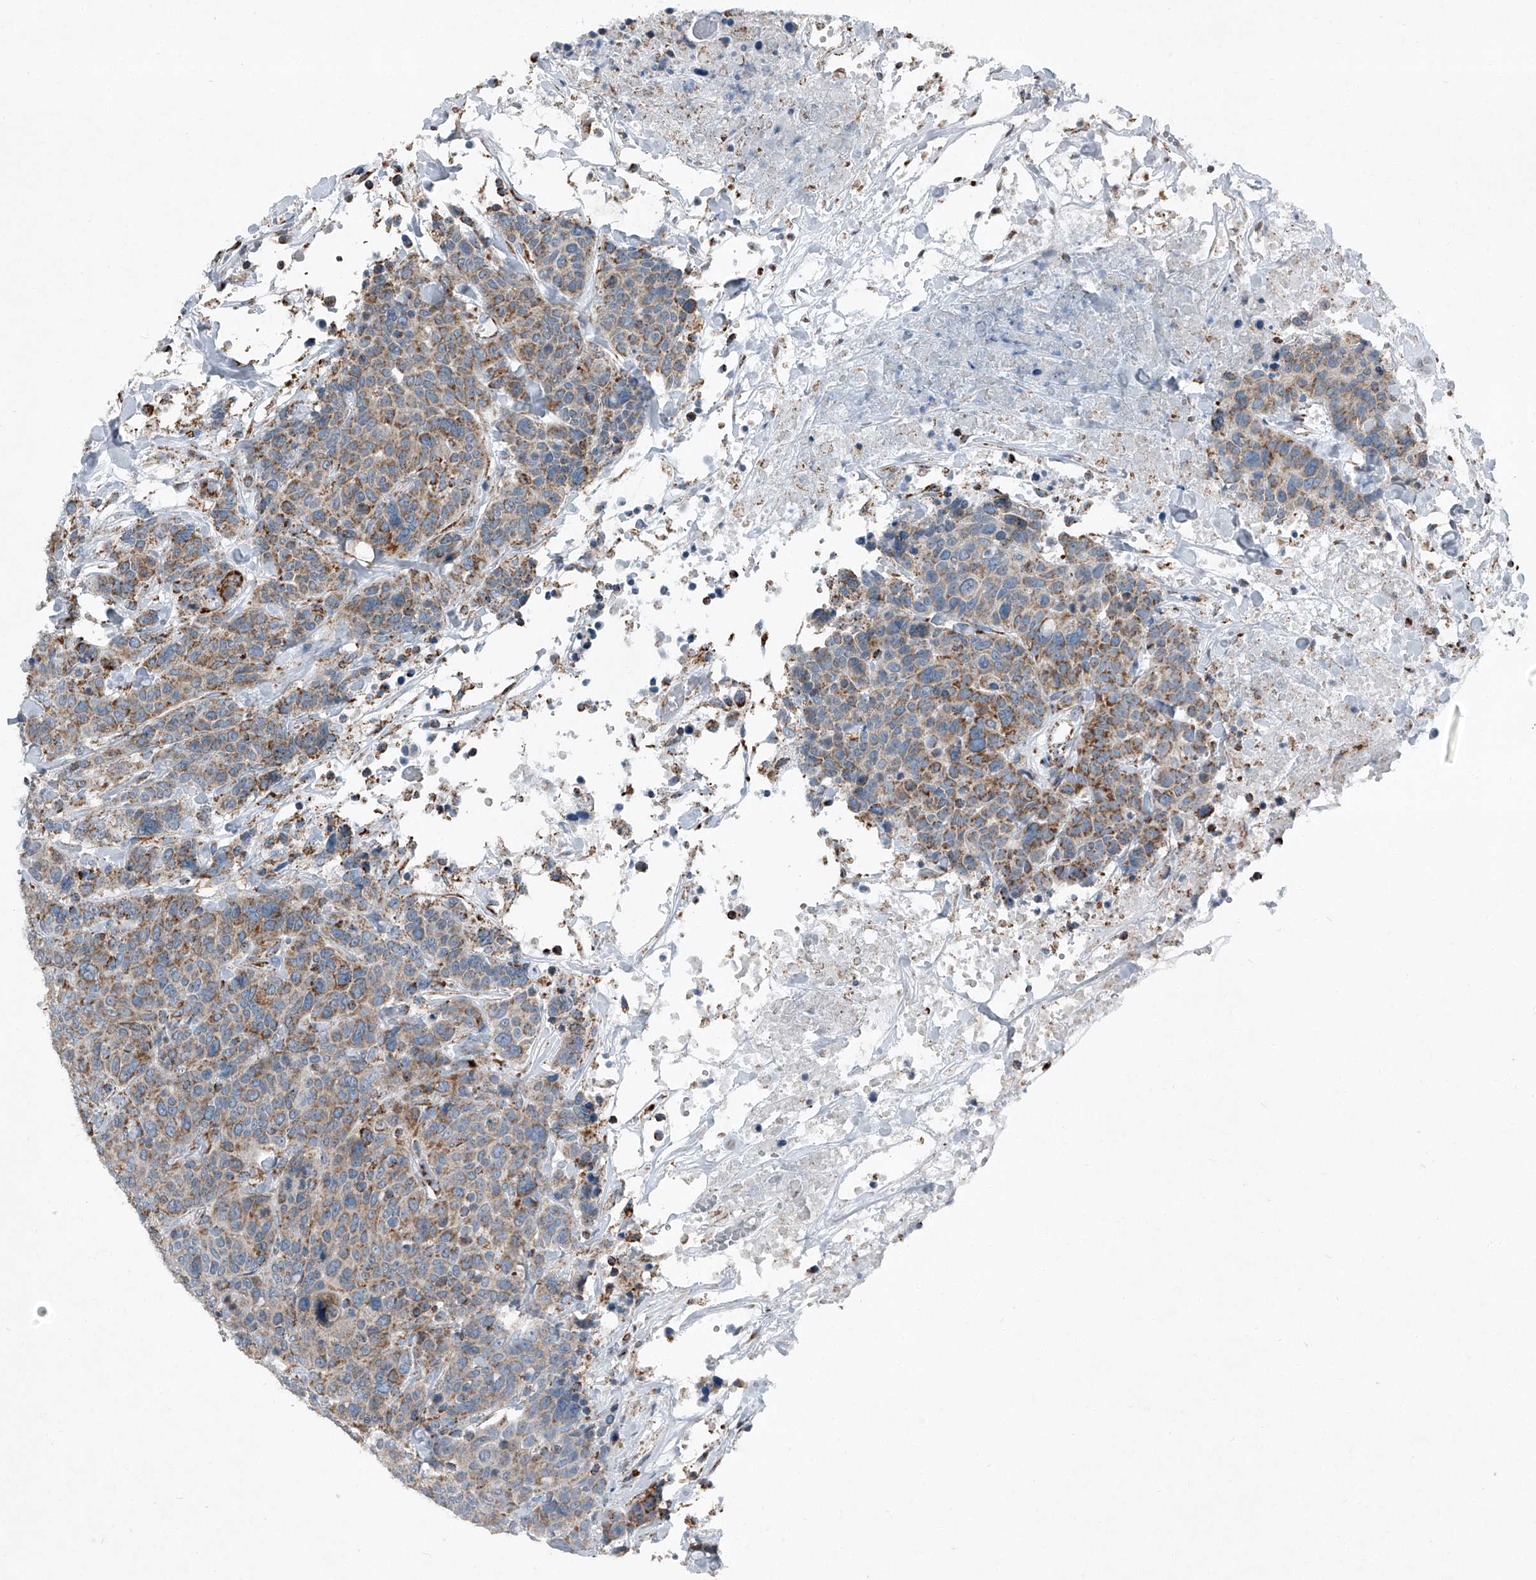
{"staining": {"intensity": "moderate", "quantity": ">75%", "location": "cytoplasmic/membranous"}, "tissue": "breast cancer", "cell_type": "Tumor cells", "image_type": "cancer", "snomed": [{"axis": "morphology", "description": "Duct carcinoma"}, {"axis": "topography", "description": "Breast"}], "caption": "Protein analysis of breast intraductal carcinoma tissue reveals moderate cytoplasmic/membranous staining in about >75% of tumor cells. Nuclei are stained in blue.", "gene": "CHRNA7", "patient": {"sex": "female", "age": 37}}